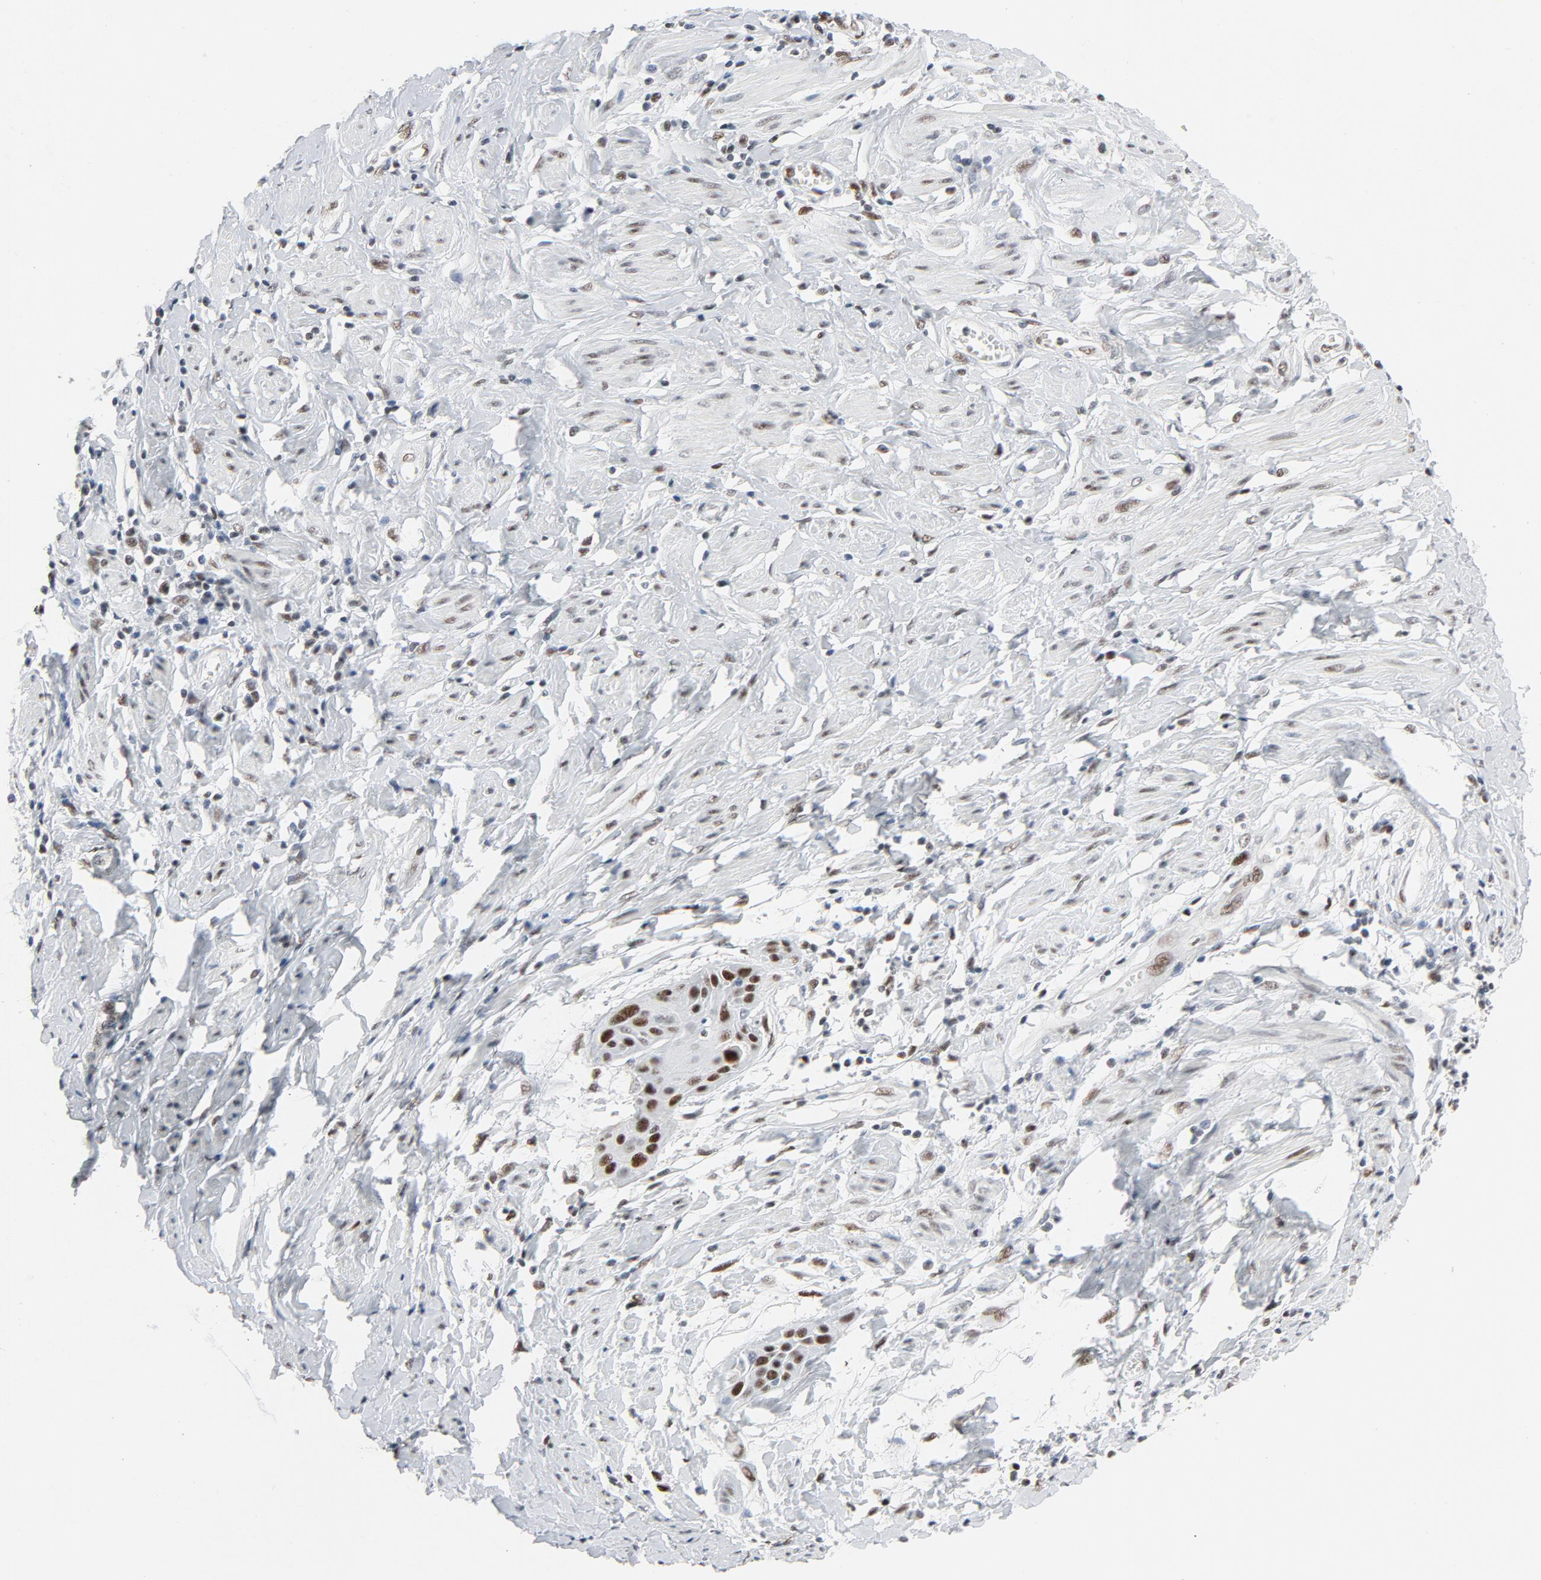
{"staining": {"intensity": "strong", "quantity": ">75%", "location": "nuclear"}, "tissue": "cervical cancer", "cell_type": "Tumor cells", "image_type": "cancer", "snomed": [{"axis": "morphology", "description": "Squamous cell carcinoma, NOS"}, {"axis": "topography", "description": "Cervix"}], "caption": "Cervical cancer (squamous cell carcinoma) was stained to show a protein in brown. There is high levels of strong nuclear expression in approximately >75% of tumor cells.", "gene": "JMJD6", "patient": {"sex": "female", "age": 57}}